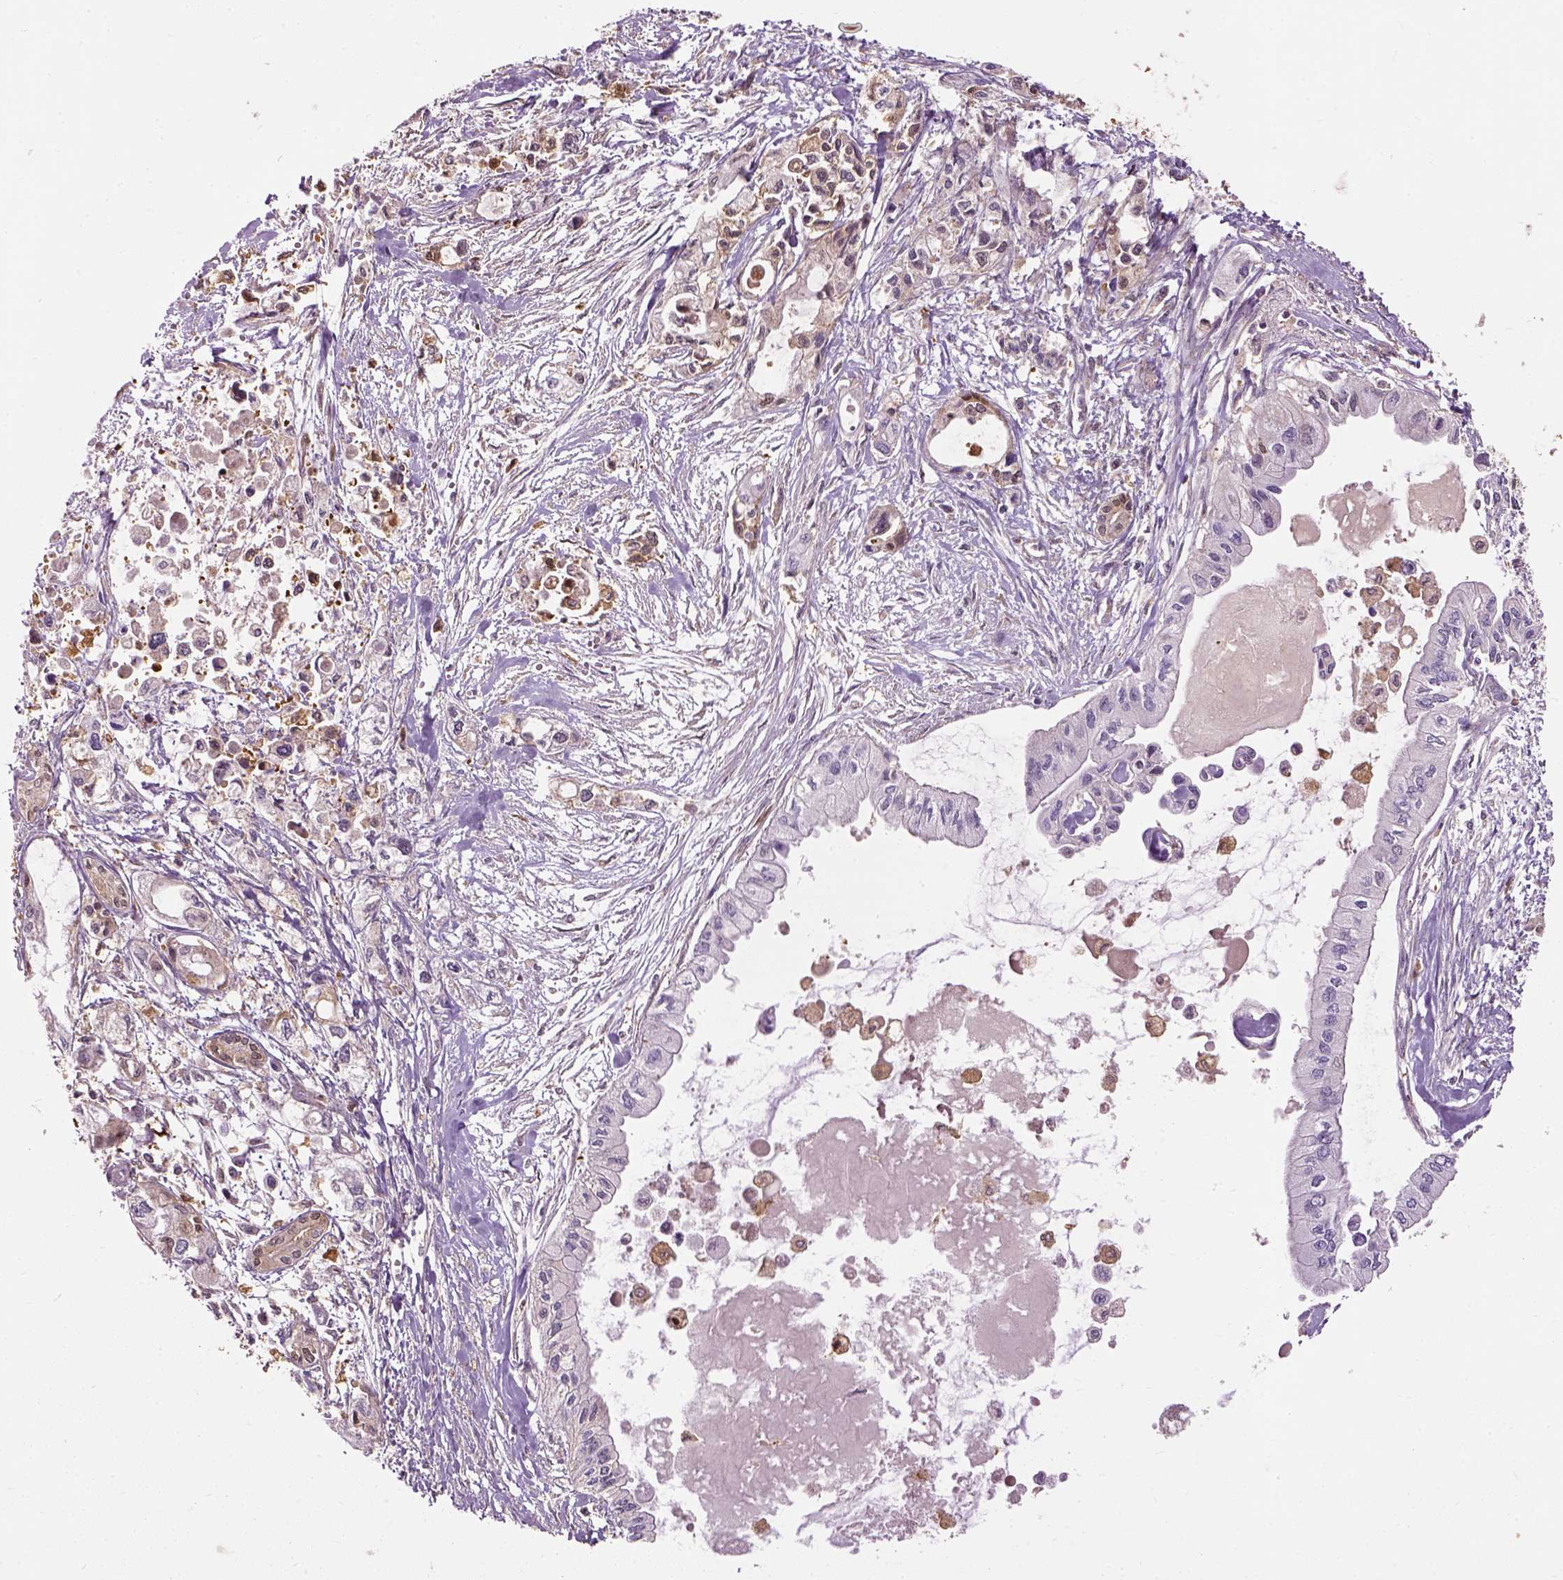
{"staining": {"intensity": "weak", "quantity": "25%-75%", "location": "cytoplasmic/membranous"}, "tissue": "pancreatic cancer", "cell_type": "Tumor cells", "image_type": "cancer", "snomed": [{"axis": "morphology", "description": "Adenocarcinoma, NOS"}, {"axis": "topography", "description": "Pancreas"}], "caption": "Pancreatic adenocarcinoma stained for a protein (brown) reveals weak cytoplasmic/membranous positive positivity in about 25%-75% of tumor cells.", "gene": "GPI", "patient": {"sex": "female", "age": 61}}